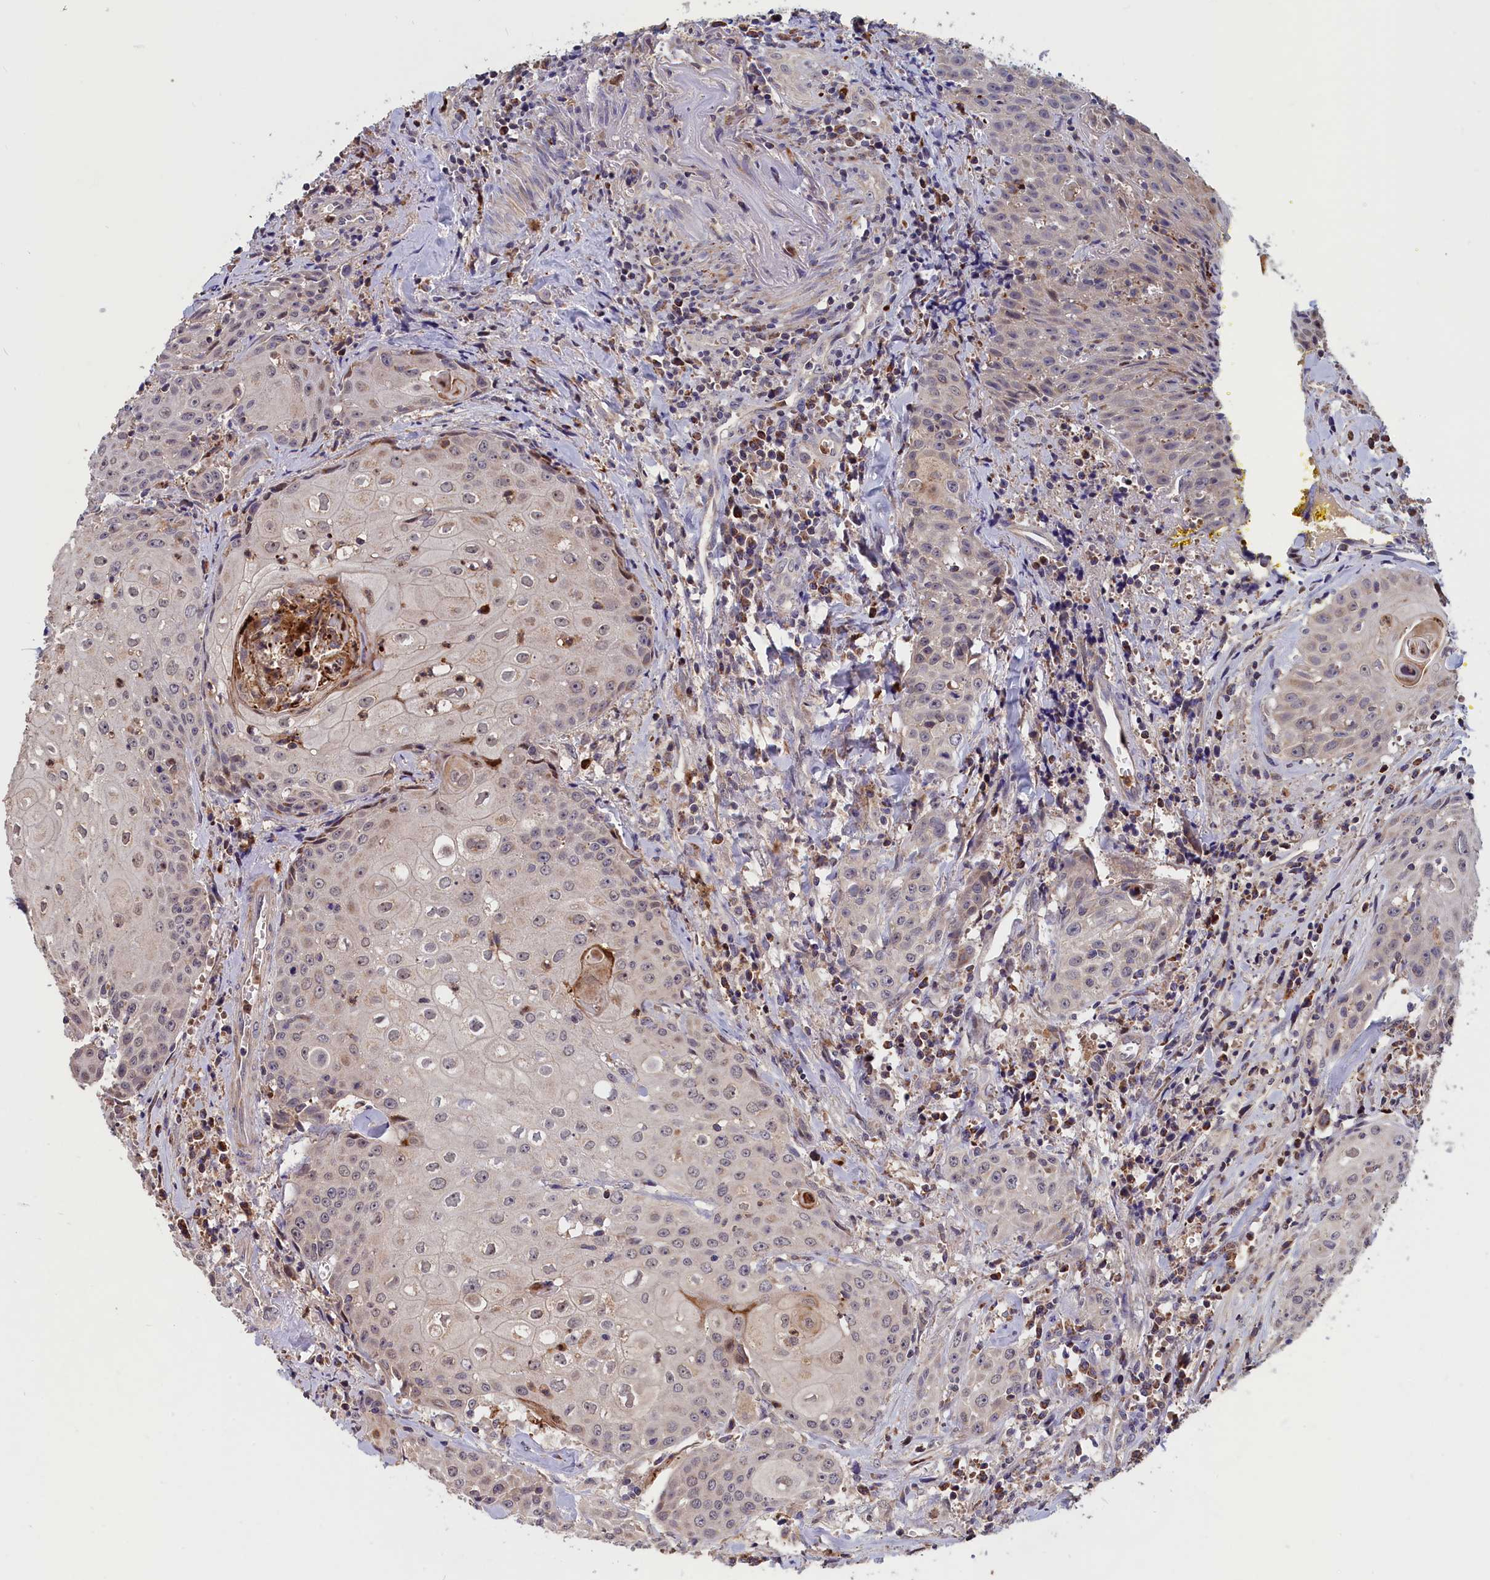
{"staining": {"intensity": "negative", "quantity": "none", "location": "none"}, "tissue": "head and neck cancer", "cell_type": "Tumor cells", "image_type": "cancer", "snomed": [{"axis": "morphology", "description": "Squamous cell carcinoma, NOS"}, {"axis": "topography", "description": "Oral tissue"}, {"axis": "topography", "description": "Head-Neck"}], "caption": "Immunohistochemistry (IHC) micrograph of neoplastic tissue: human head and neck squamous cell carcinoma stained with DAB (3,3'-diaminobenzidine) shows no significant protein staining in tumor cells. Nuclei are stained in blue.", "gene": "EPB41L4B", "patient": {"sex": "female", "age": 82}}